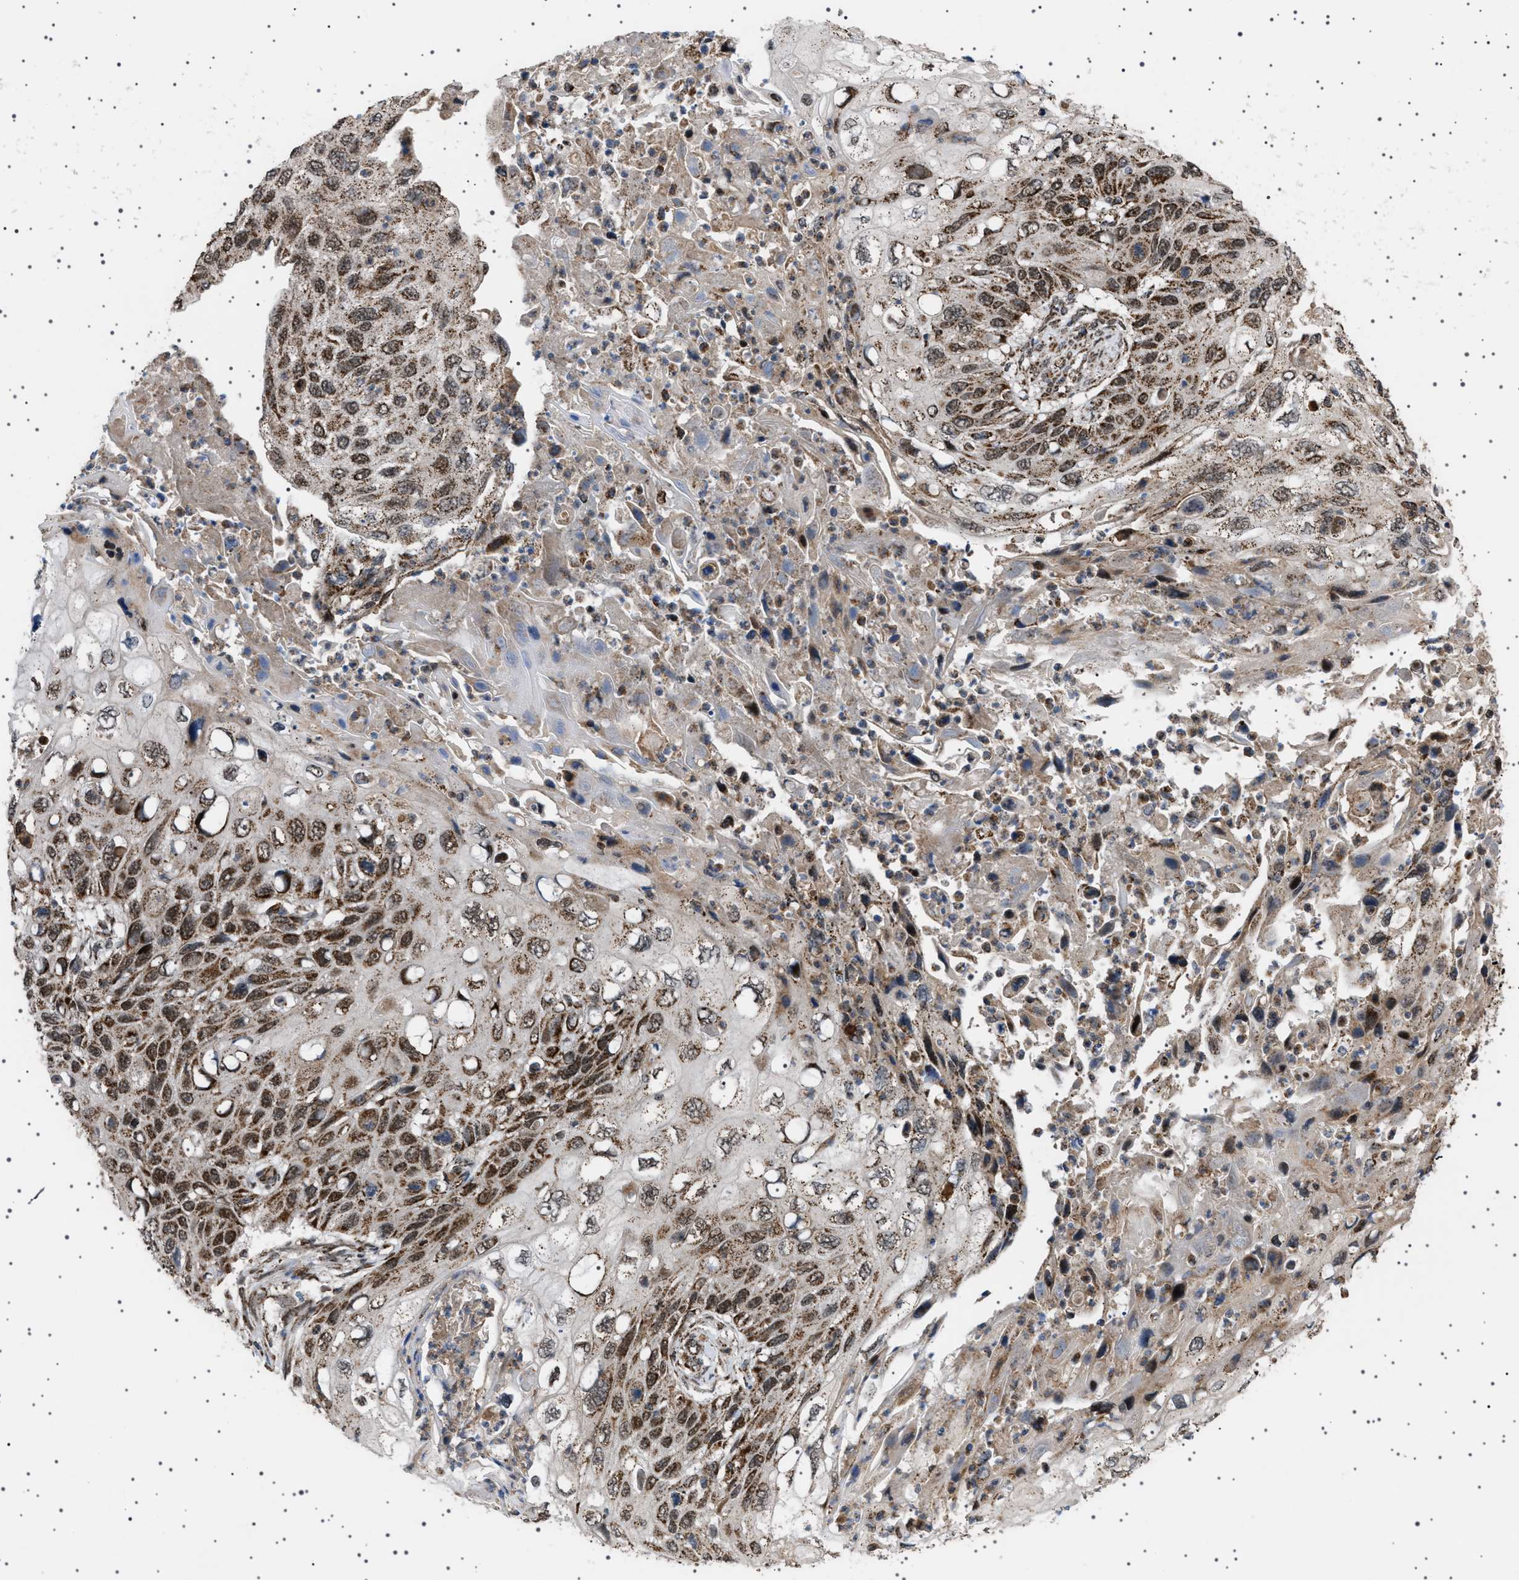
{"staining": {"intensity": "strong", "quantity": "25%-75%", "location": "cytoplasmic/membranous,nuclear"}, "tissue": "cervical cancer", "cell_type": "Tumor cells", "image_type": "cancer", "snomed": [{"axis": "morphology", "description": "Squamous cell carcinoma, NOS"}, {"axis": "topography", "description": "Cervix"}], "caption": "Immunohistochemistry (IHC) micrograph of human cervical cancer (squamous cell carcinoma) stained for a protein (brown), which shows high levels of strong cytoplasmic/membranous and nuclear staining in about 25%-75% of tumor cells.", "gene": "MELK", "patient": {"sex": "female", "age": 70}}